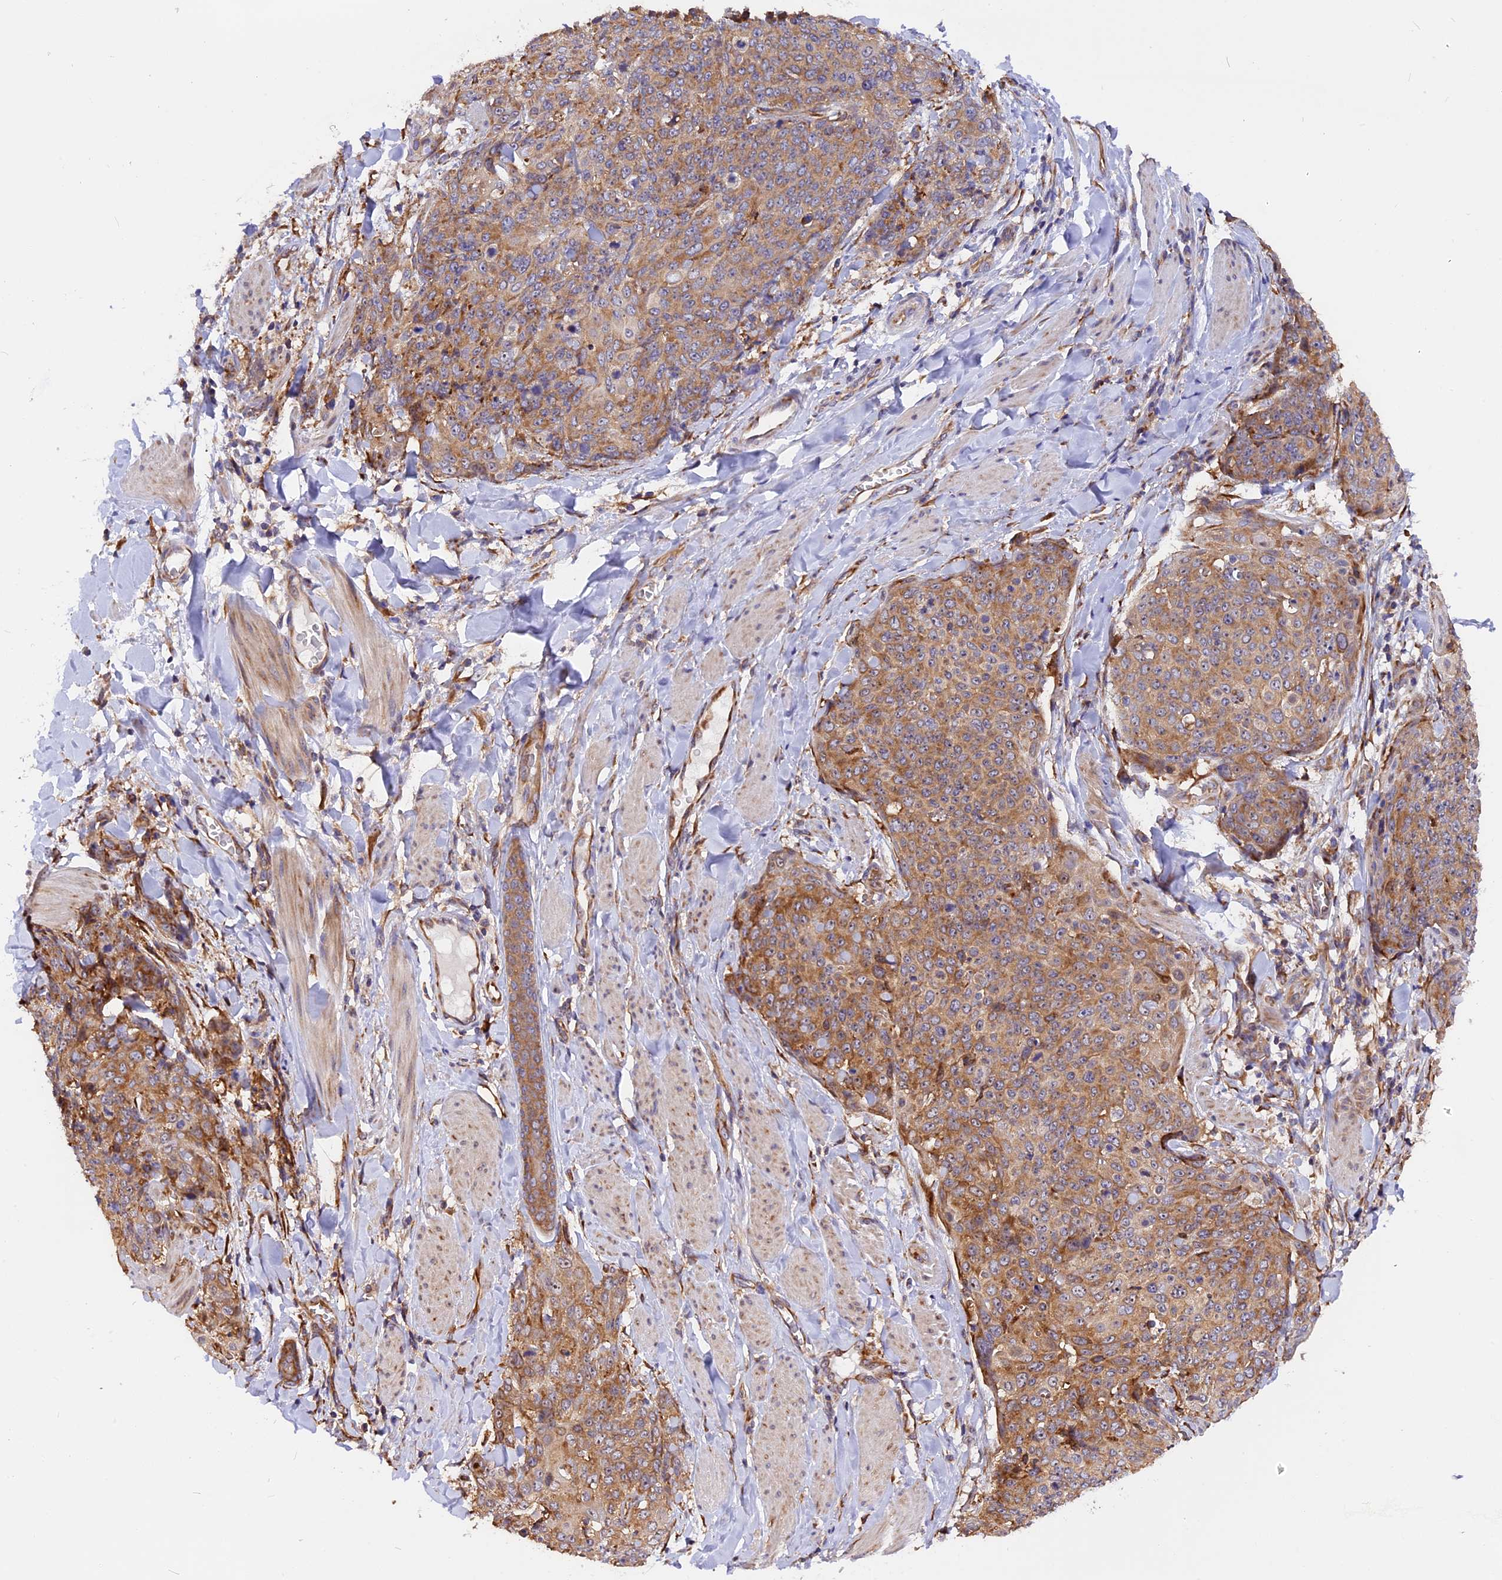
{"staining": {"intensity": "moderate", "quantity": ">75%", "location": "cytoplasmic/membranous"}, "tissue": "skin cancer", "cell_type": "Tumor cells", "image_type": "cancer", "snomed": [{"axis": "morphology", "description": "Squamous cell carcinoma, NOS"}, {"axis": "topography", "description": "Skin"}, {"axis": "topography", "description": "Vulva"}], "caption": "The micrograph exhibits immunohistochemical staining of squamous cell carcinoma (skin). There is moderate cytoplasmic/membranous expression is appreciated in approximately >75% of tumor cells.", "gene": "GNPTAB", "patient": {"sex": "female", "age": 85}}